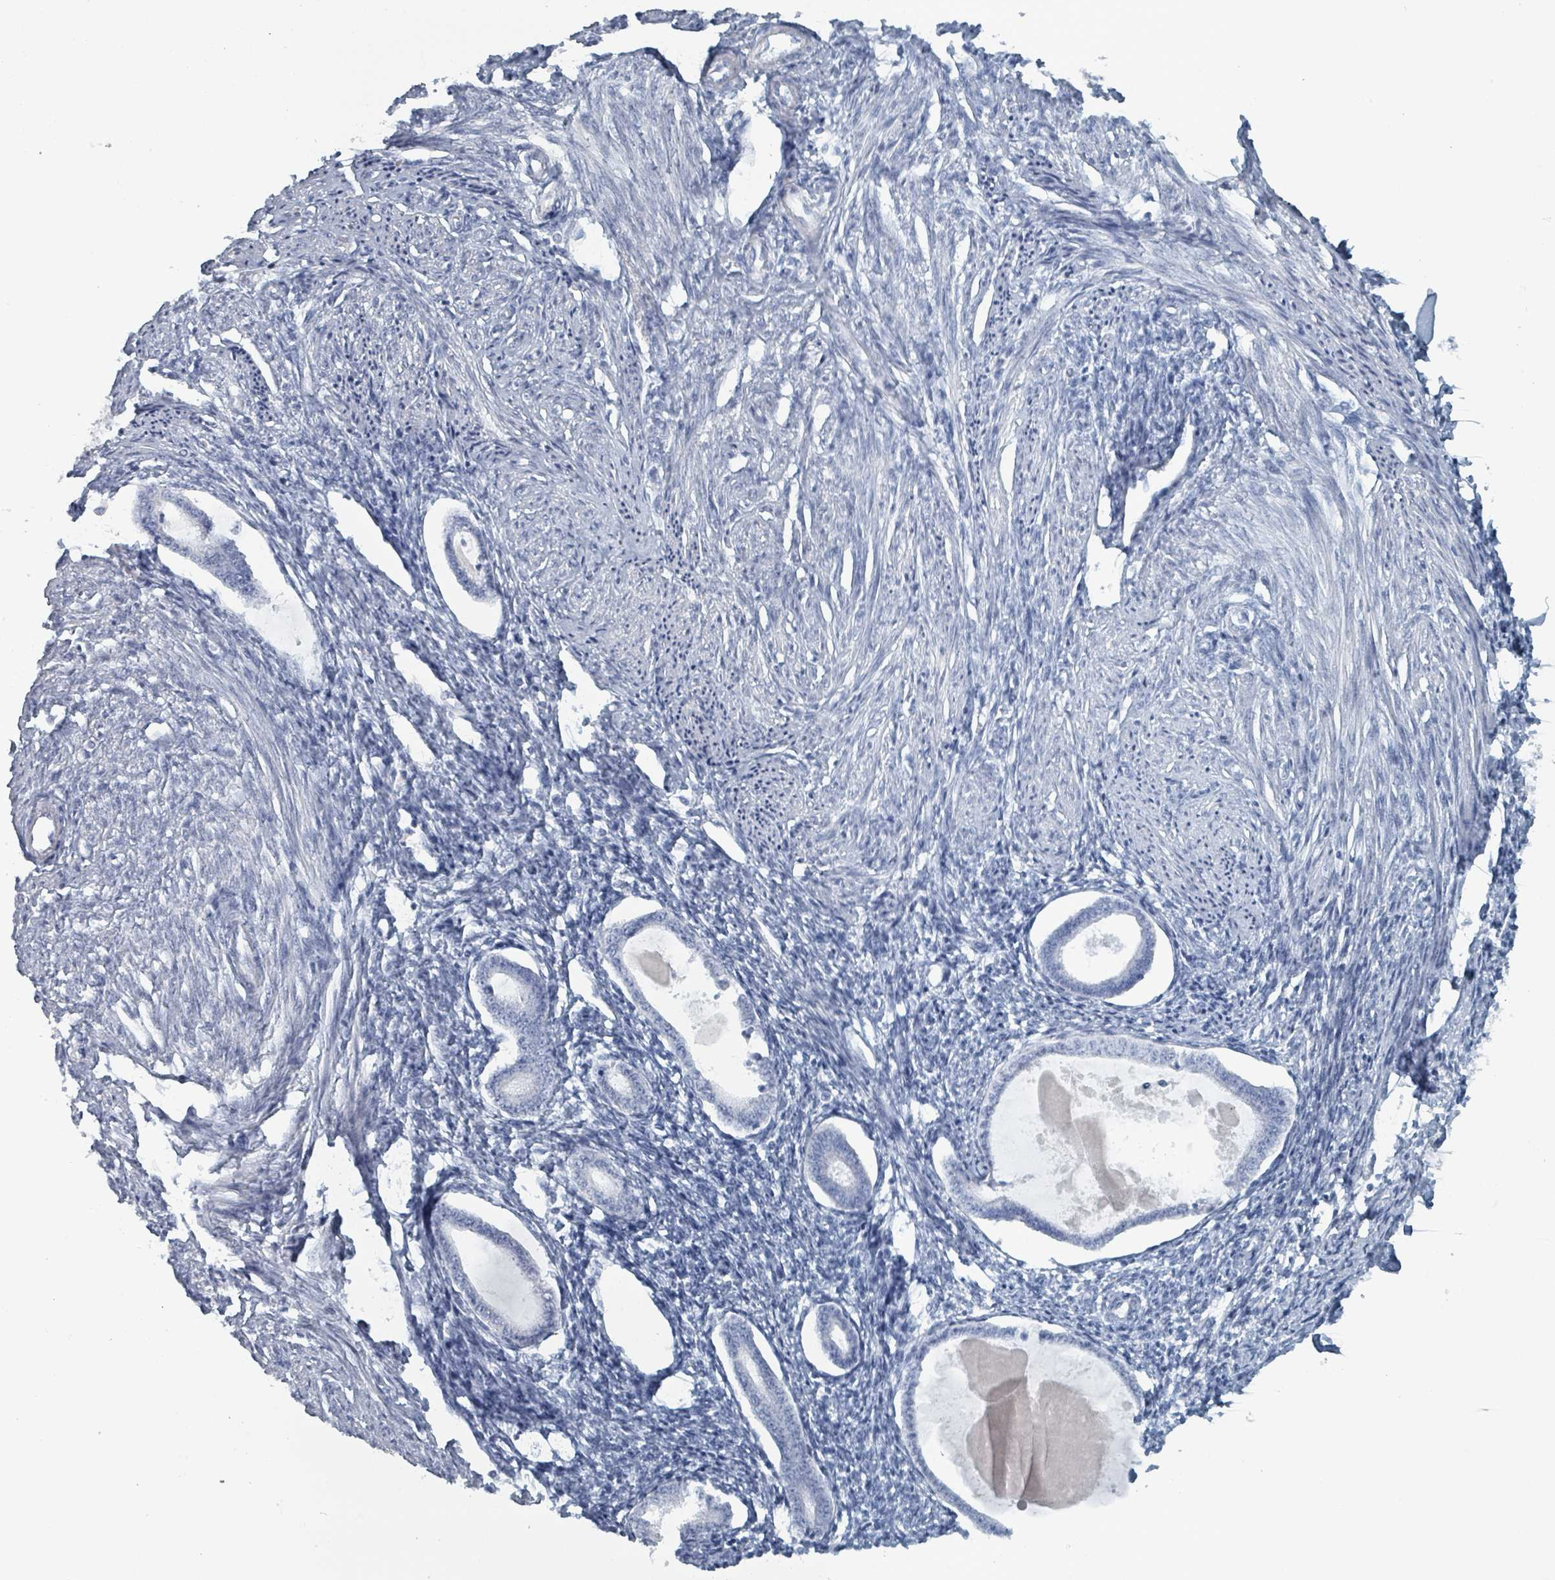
{"staining": {"intensity": "negative", "quantity": "none", "location": "none"}, "tissue": "endometrium", "cell_type": "Cells in endometrial stroma", "image_type": "normal", "snomed": [{"axis": "morphology", "description": "Normal tissue, NOS"}, {"axis": "topography", "description": "Endometrium"}], "caption": "DAB immunohistochemical staining of benign endometrium exhibits no significant expression in cells in endometrial stroma. (Immunohistochemistry (ihc), brightfield microscopy, high magnification).", "gene": "HEATR5A", "patient": {"sex": "female", "age": 56}}